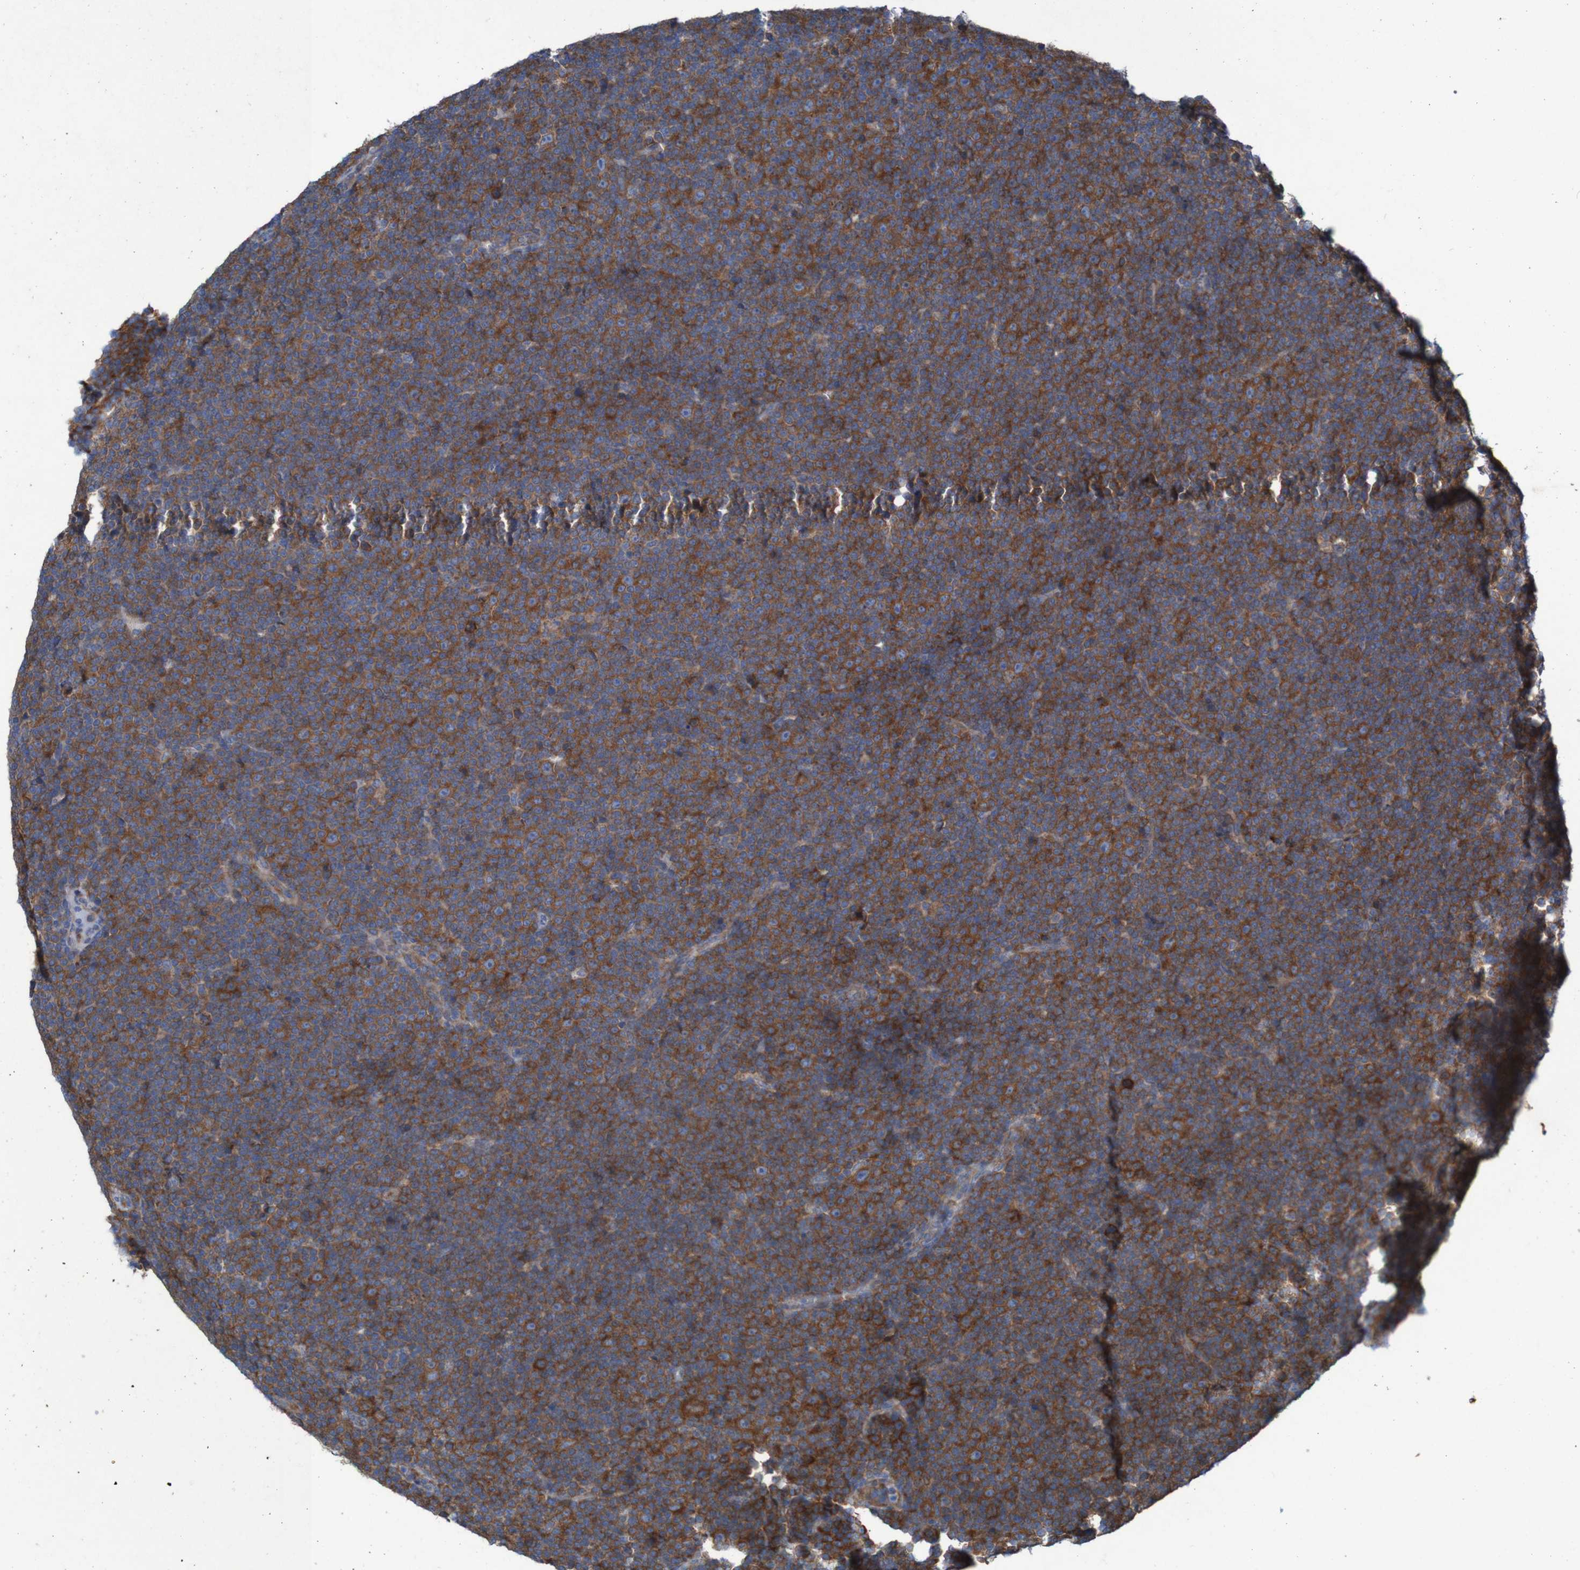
{"staining": {"intensity": "strong", "quantity": ">75%", "location": "cytoplasmic/membranous"}, "tissue": "lymphoma", "cell_type": "Tumor cells", "image_type": "cancer", "snomed": [{"axis": "morphology", "description": "Malignant lymphoma, non-Hodgkin's type, Low grade"}, {"axis": "topography", "description": "Lymph node"}], "caption": "Strong cytoplasmic/membranous protein staining is present in about >75% of tumor cells in malignant lymphoma, non-Hodgkin's type (low-grade). (DAB = brown stain, brightfield microscopy at high magnification).", "gene": "RPL10", "patient": {"sex": "female", "age": 67}}